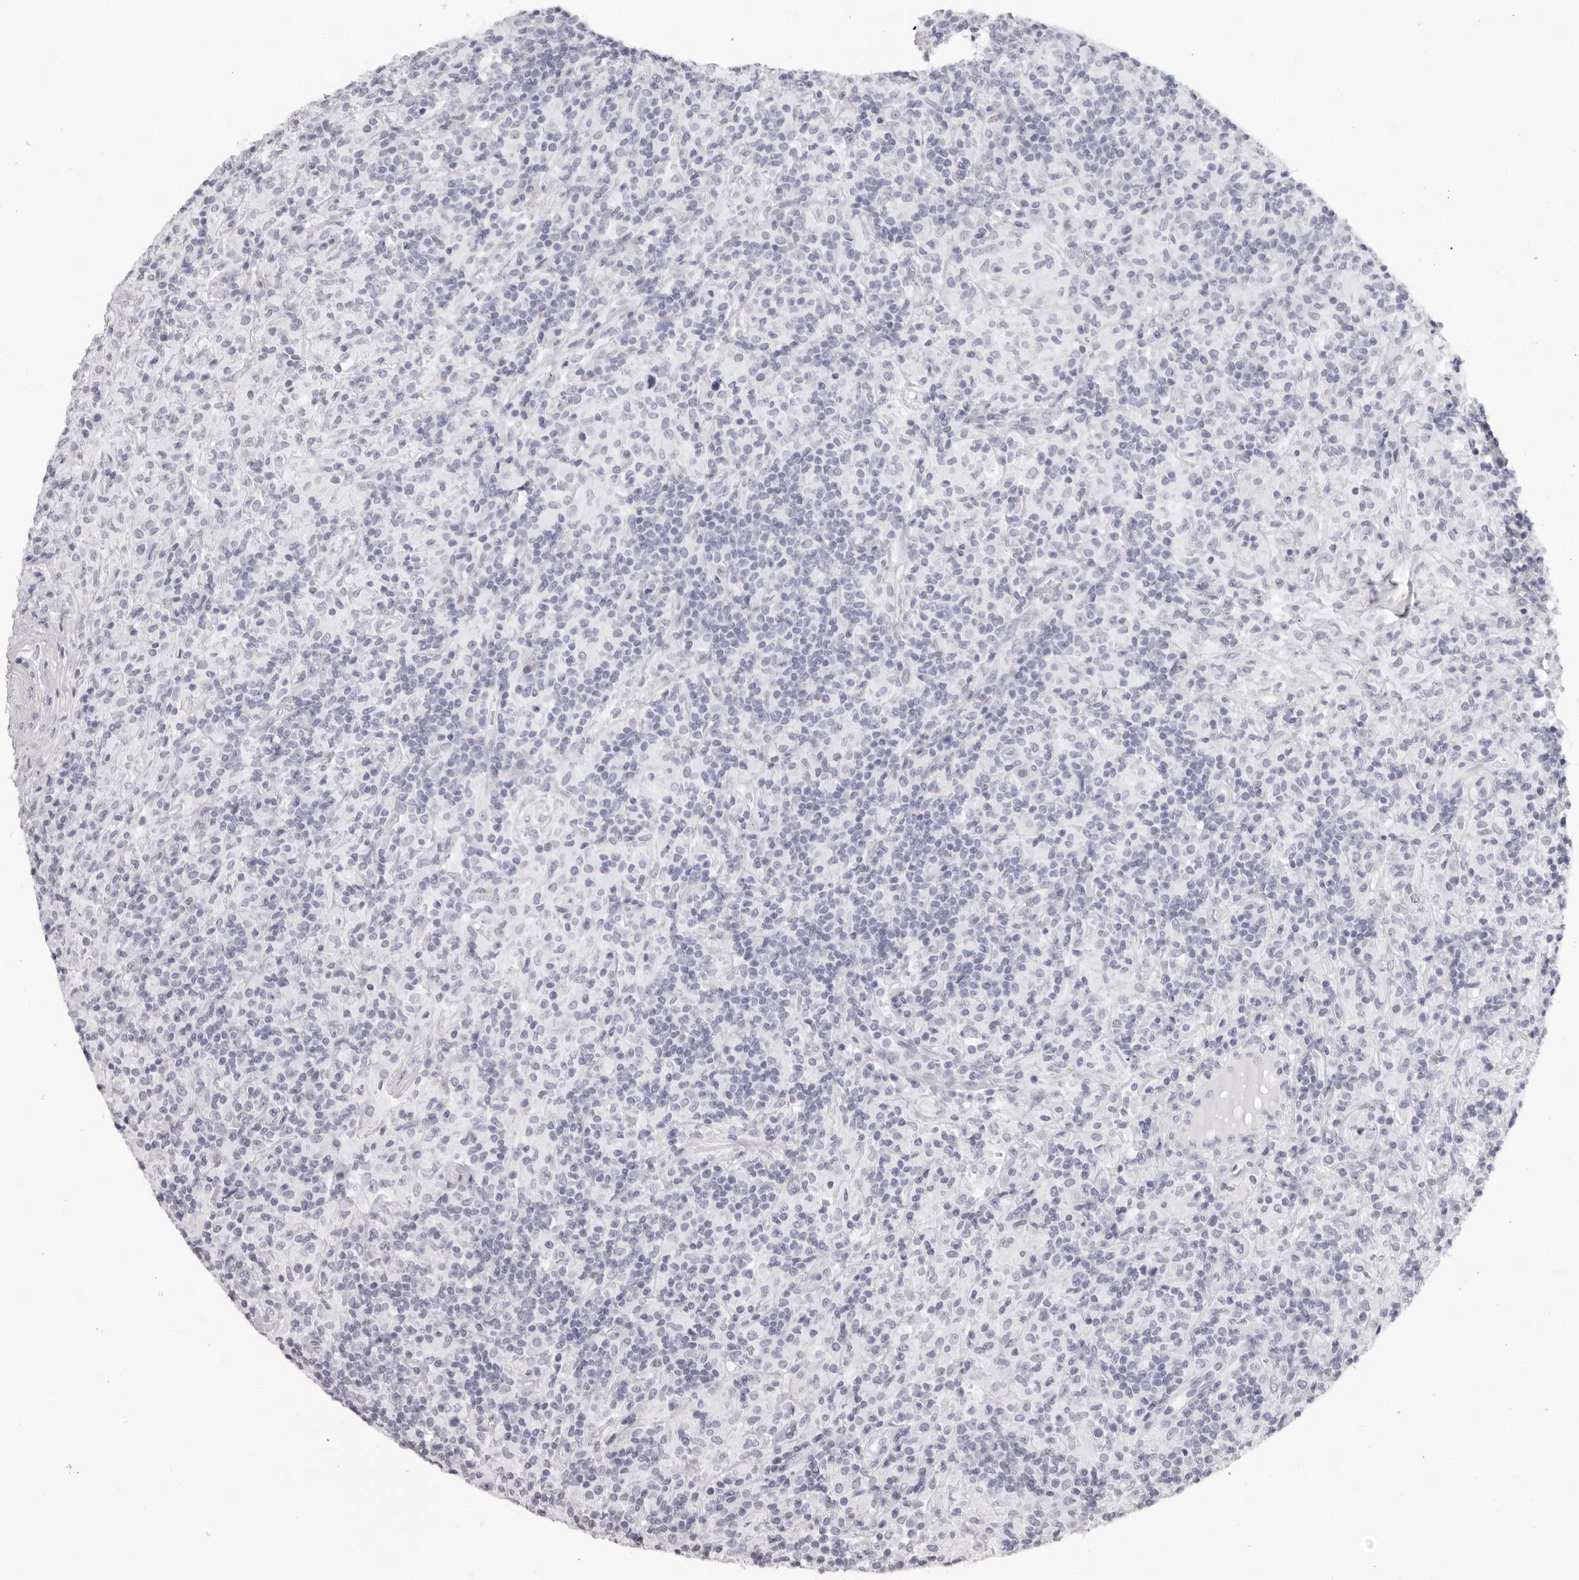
{"staining": {"intensity": "negative", "quantity": "none", "location": "none"}, "tissue": "lymphoma", "cell_type": "Tumor cells", "image_type": "cancer", "snomed": [{"axis": "morphology", "description": "Hodgkin's disease, NOS"}, {"axis": "topography", "description": "Lymph node"}], "caption": "Tumor cells are negative for brown protein staining in Hodgkin's disease.", "gene": "RHO", "patient": {"sex": "male", "age": 70}}